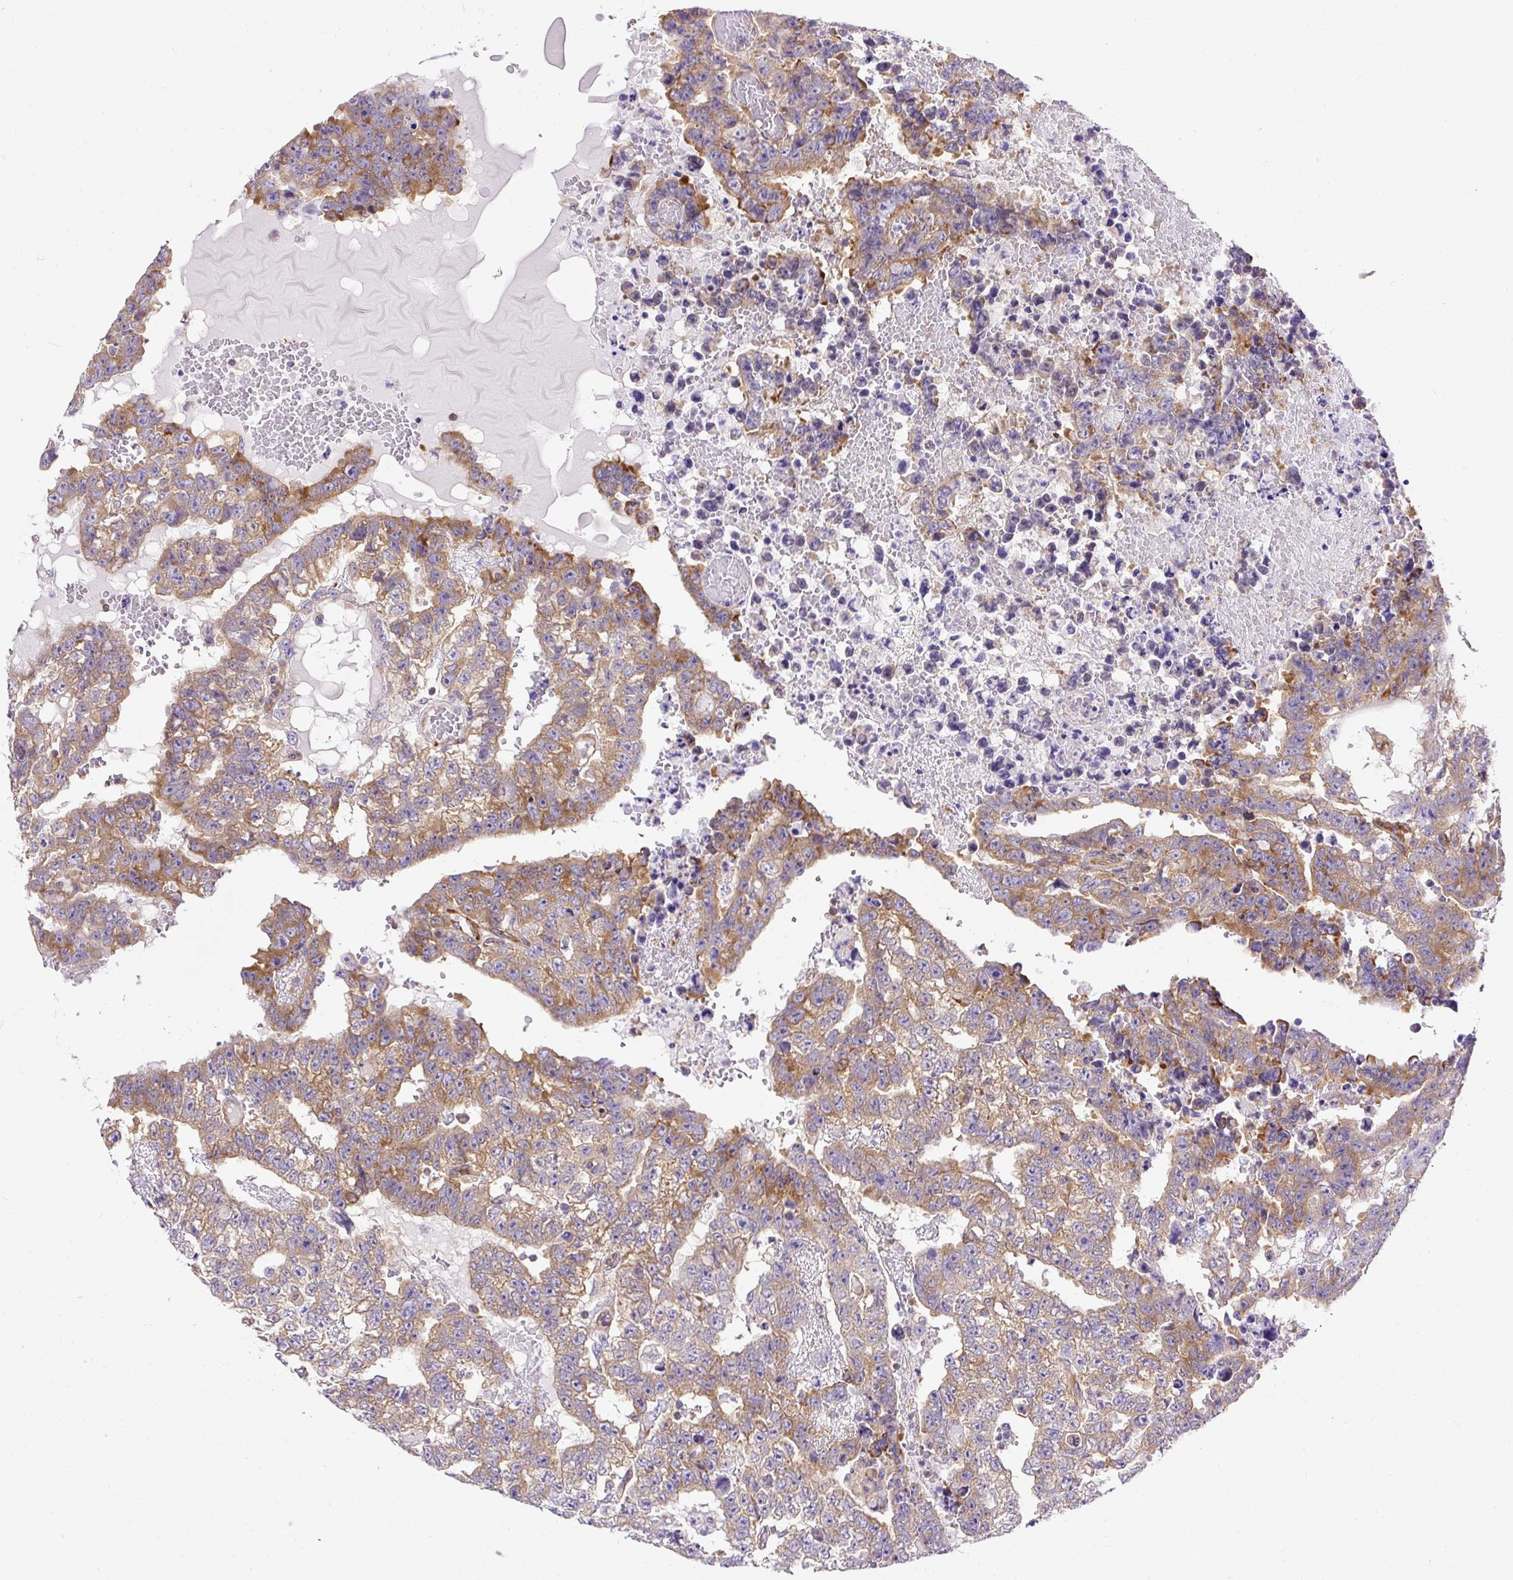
{"staining": {"intensity": "moderate", "quantity": "25%-75%", "location": "cytoplasmic/membranous"}, "tissue": "testis cancer", "cell_type": "Tumor cells", "image_type": "cancer", "snomed": [{"axis": "morphology", "description": "Carcinoma, Embryonal, NOS"}, {"axis": "topography", "description": "Testis"}], "caption": "Immunohistochemical staining of human testis cancer reveals medium levels of moderate cytoplasmic/membranous positivity in approximately 25%-75% of tumor cells.", "gene": "MAP1S", "patient": {"sex": "male", "age": 25}}